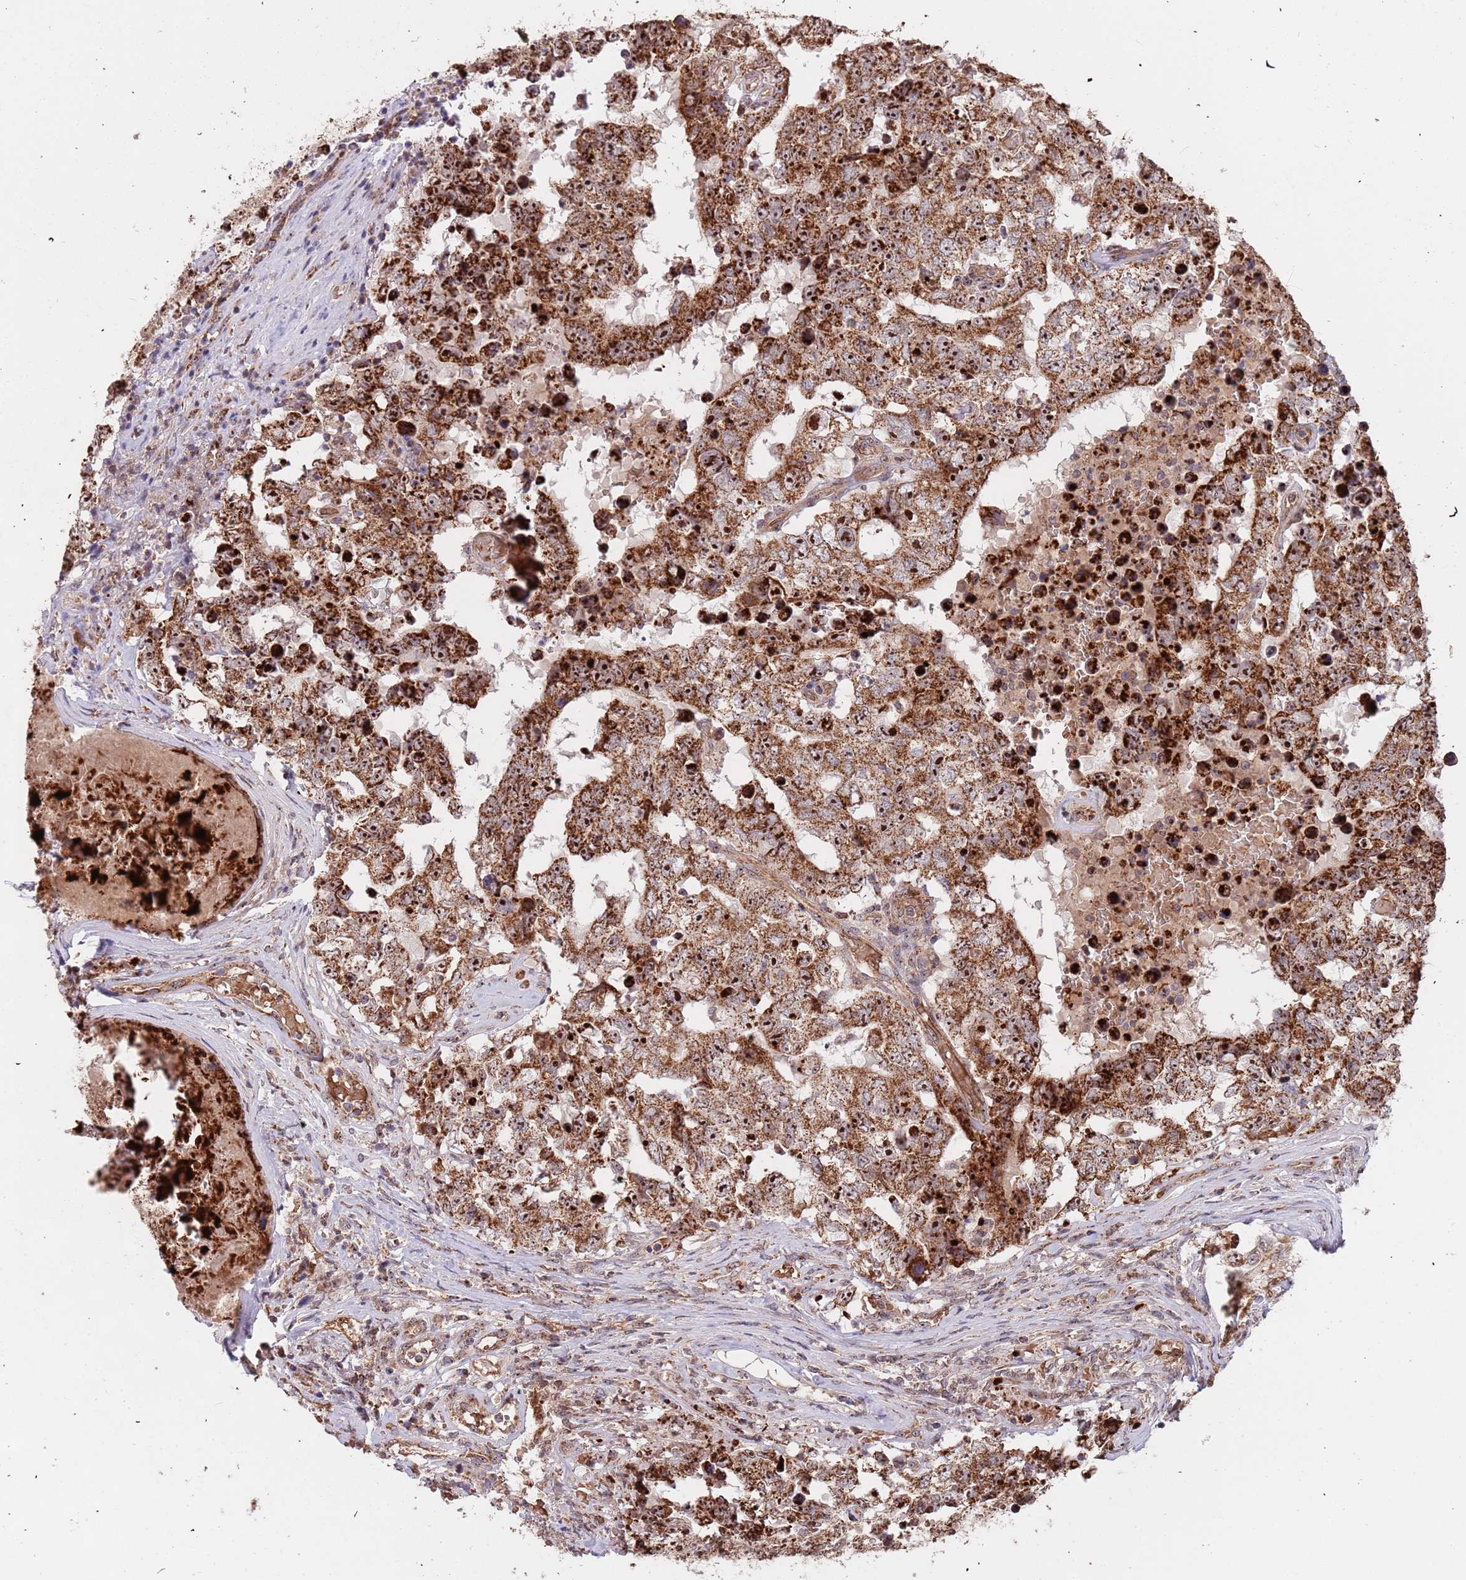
{"staining": {"intensity": "strong", "quantity": ">75%", "location": "cytoplasmic/membranous,nuclear"}, "tissue": "testis cancer", "cell_type": "Tumor cells", "image_type": "cancer", "snomed": [{"axis": "morphology", "description": "Normal tissue, NOS"}, {"axis": "morphology", "description": "Carcinoma, Embryonal, NOS"}, {"axis": "topography", "description": "Testis"}, {"axis": "topography", "description": "Epididymis"}], "caption": "IHC of embryonal carcinoma (testis) shows high levels of strong cytoplasmic/membranous and nuclear staining in approximately >75% of tumor cells. (Brightfield microscopy of DAB IHC at high magnification).", "gene": "DCHS1", "patient": {"sex": "male", "age": 25}}